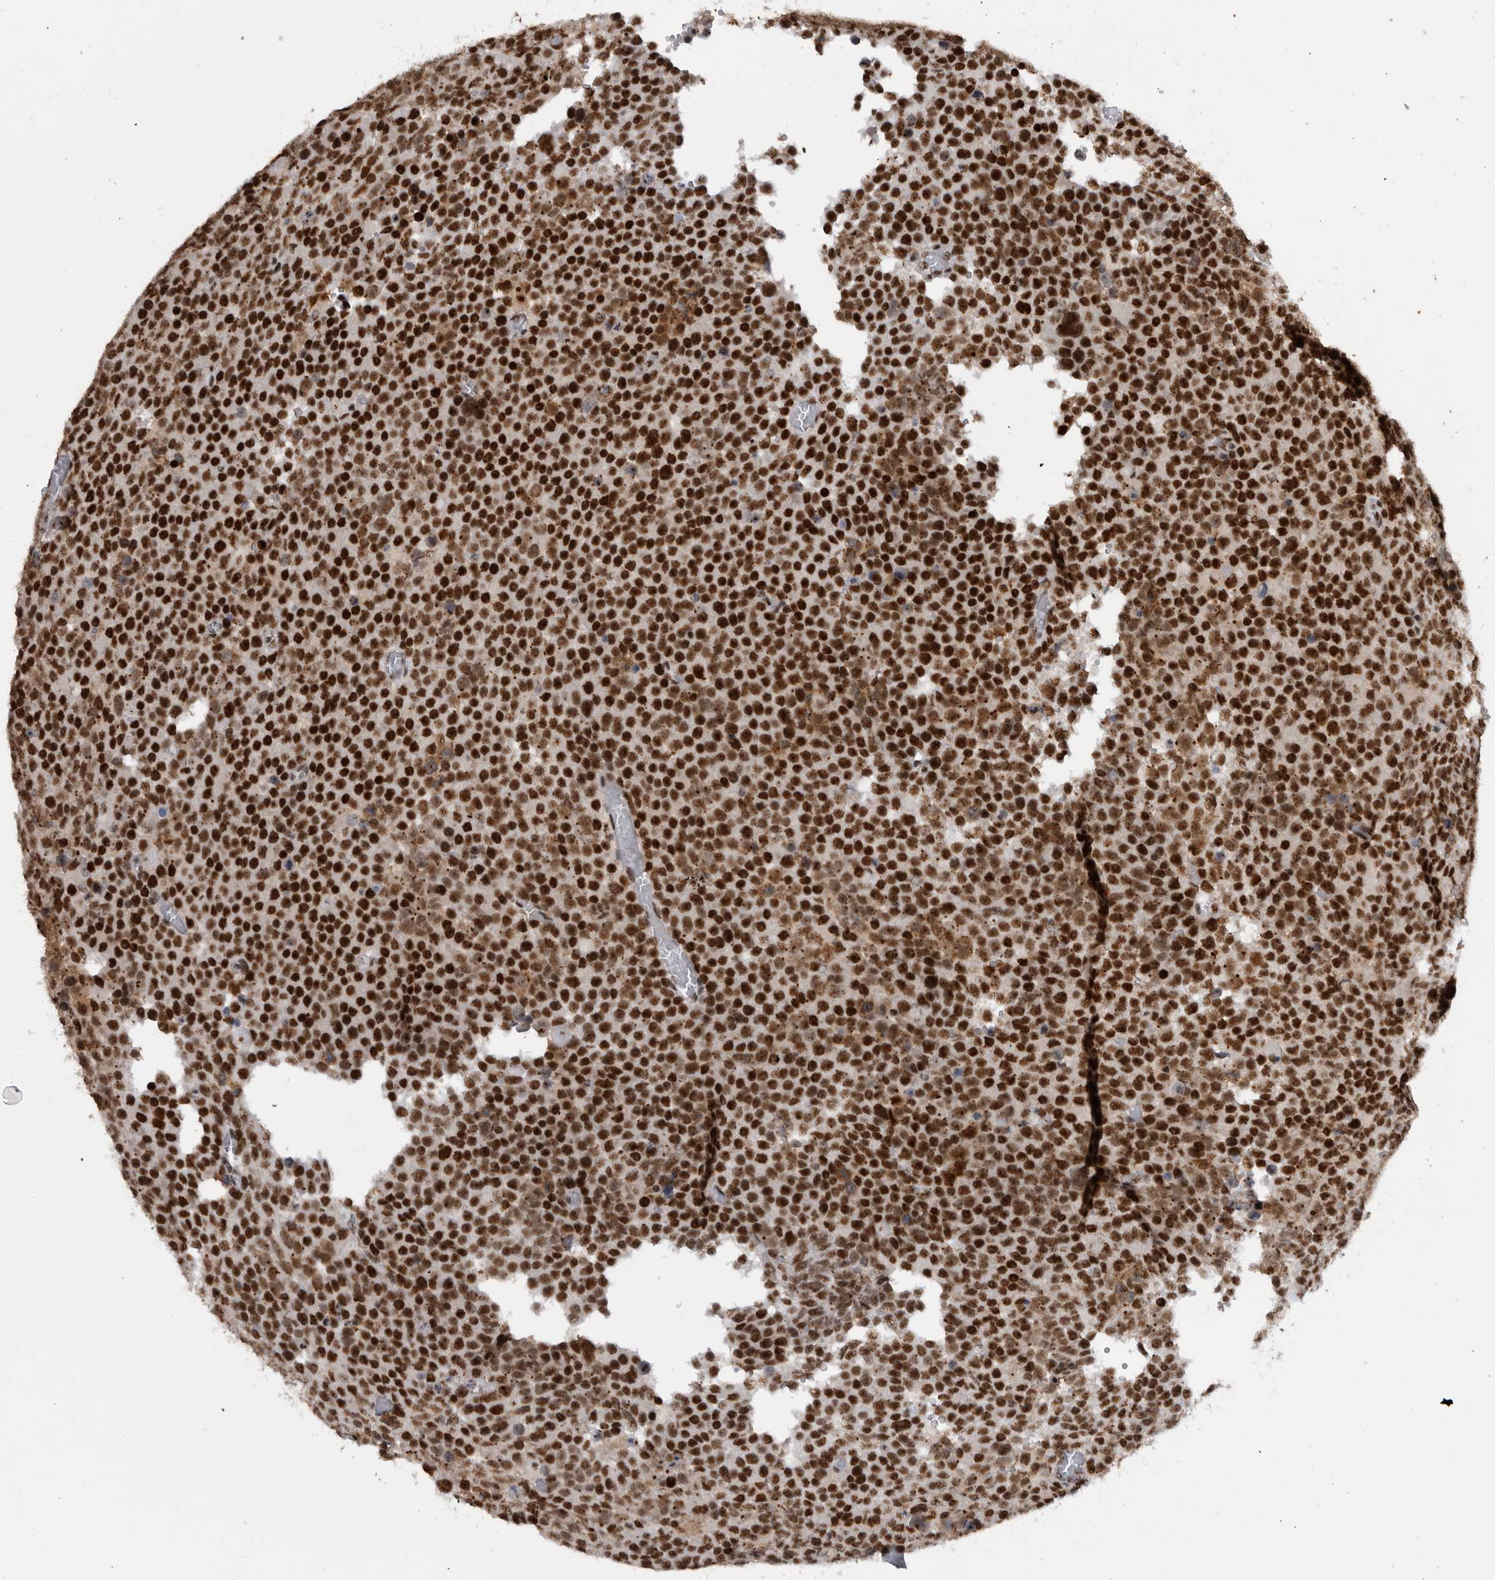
{"staining": {"intensity": "strong", "quantity": ">75%", "location": "nuclear"}, "tissue": "testis cancer", "cell_type": "Tumor cells", "image_type": "cancer", "snomed": [{"axis": "morphology", "description": "Seminoma, NOS"}, {"axis": "topography", "description": "Testis"}], "caption": "DAB immunohistochemical staining of testis cancer (seminoma) exhibits strong nuclear protein expression in approximately >75% of tumor cells. The staining was performed using DAB to visualize the protein expression in brown, while the nuclei were stained in blue with hematoxylin (Magnification: 20x).", "gene": "CDK11A", "patient": {"sex": "male", "age": 71}}